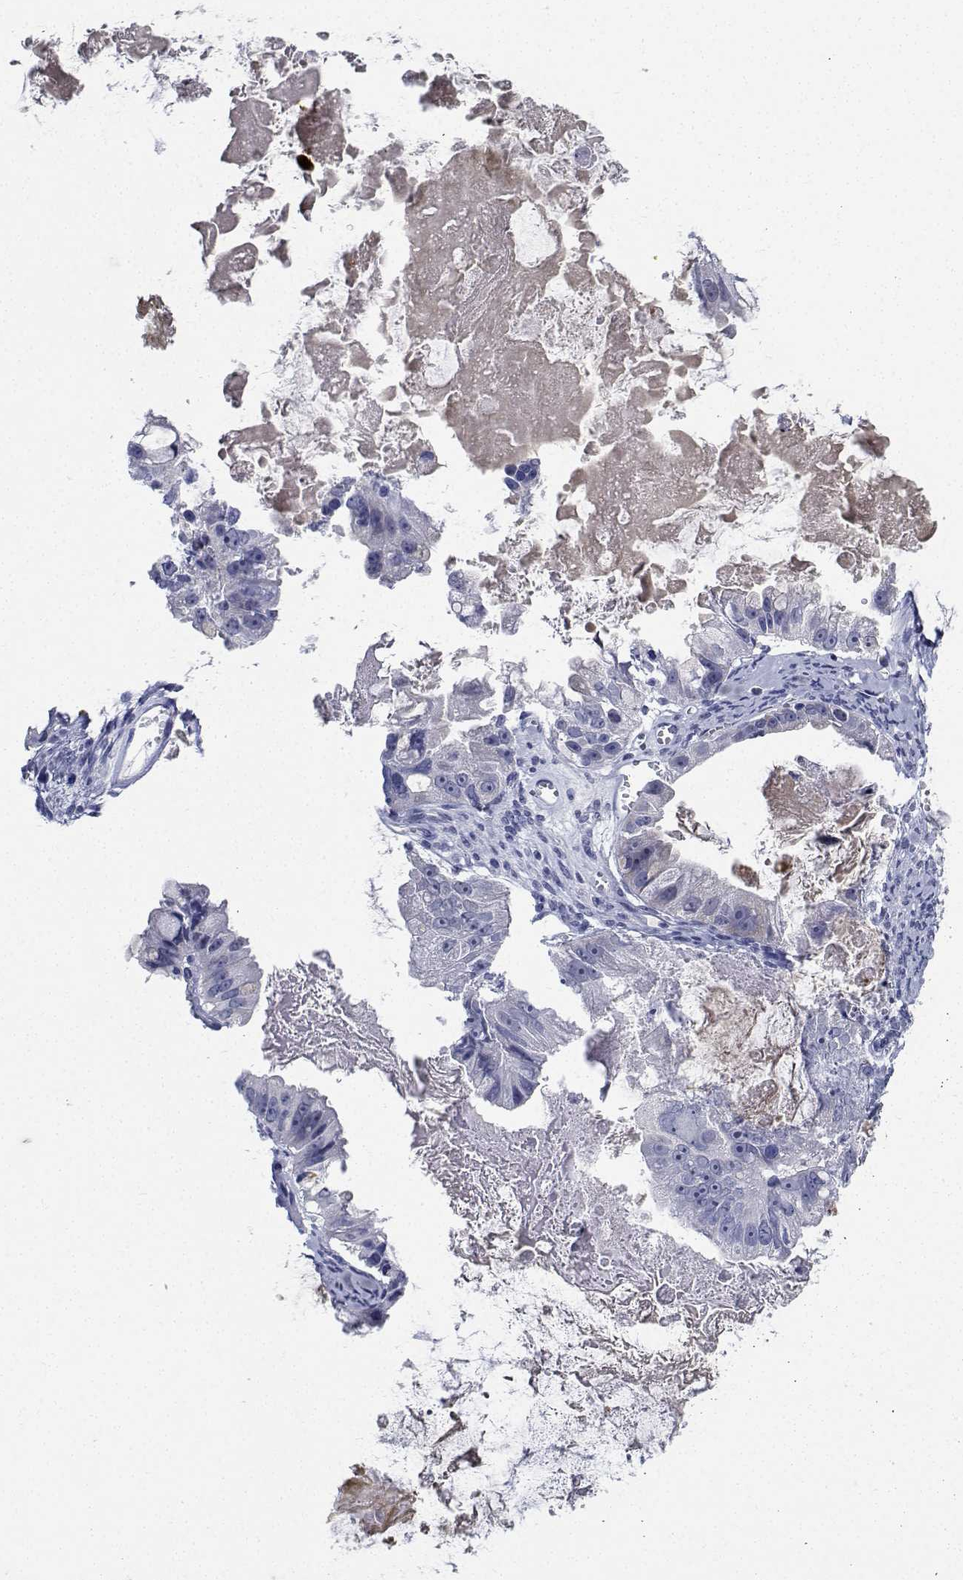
{"staining": {"intensity": "negative", "quantity": "none", "location": "none"}, "tissue": "ovarian cancer", "cell_type": "Tumor cells", "image_type": "cancer", "snomed": [{"axis": "morphology", "description": "Cystadenocarcinoma, mucinous, NOS"}, {"axis": "topography", "description": "Ovary"}], "caption": "High power microscopy micrograph of an immunohistochemistry micrograph of ovarian cancer, revealing no significant positivity in tumor cells.", "gene": "PLXNA4", "patient": {"sex": "female", "age": 61}}